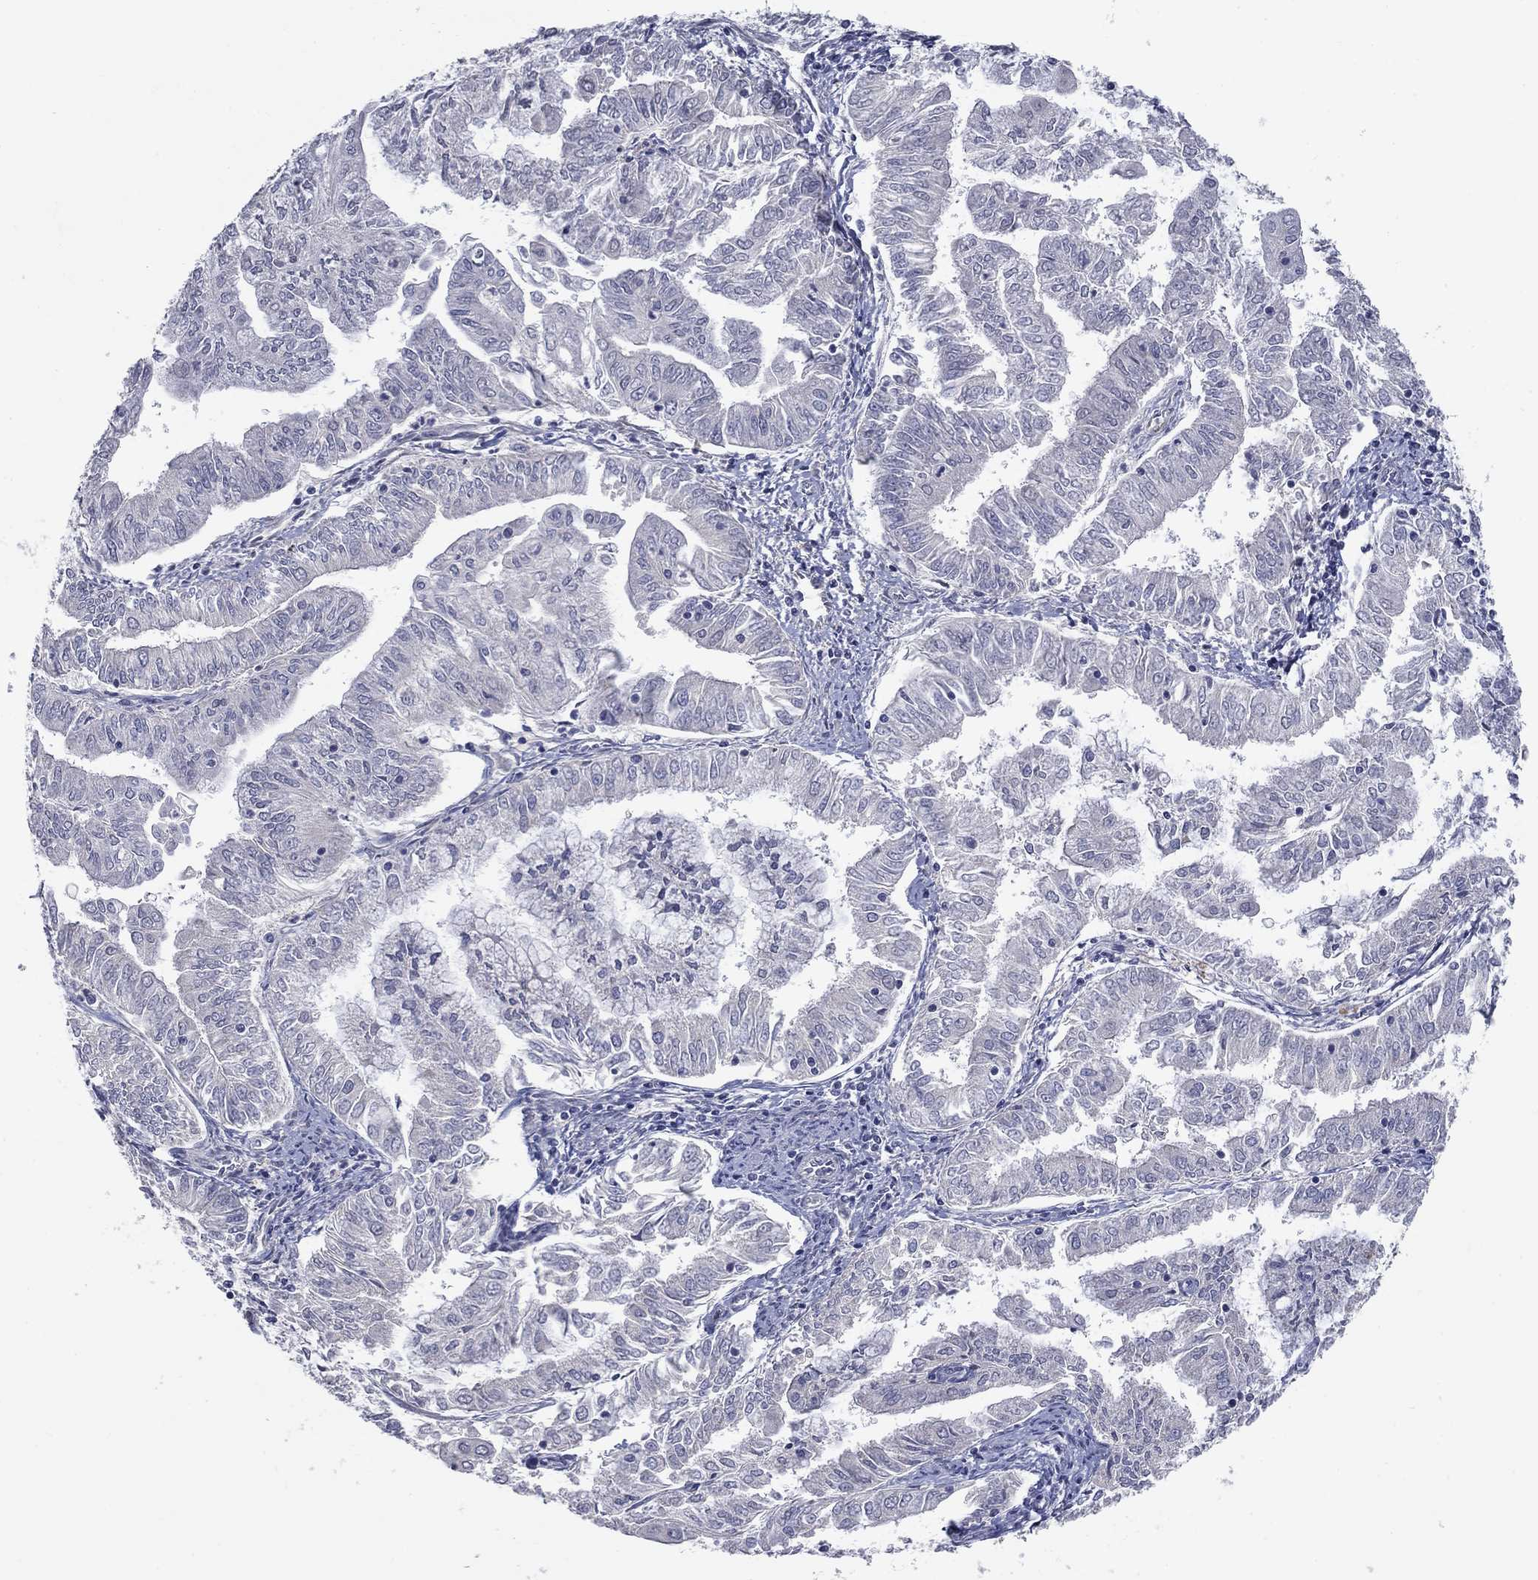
{"staining": {"intensity": "negative", "quantity": "none", "location": "none"}, "tissue": "endometrial cancer", "cell_type": "Tumor cells", "image_type": "cancer", "snomed": [{"axis": "morphology", "description": "Adenocarcinoma, NOS"}, {"axis": "topography", "description": "Endometrium"}], "caption": "Image shows no protein positivity in tumor cells of adenocarcinoma (endometrial) tissue.", "gene": "PTGDS", "patient": {"sex": "female", "age": 56}}